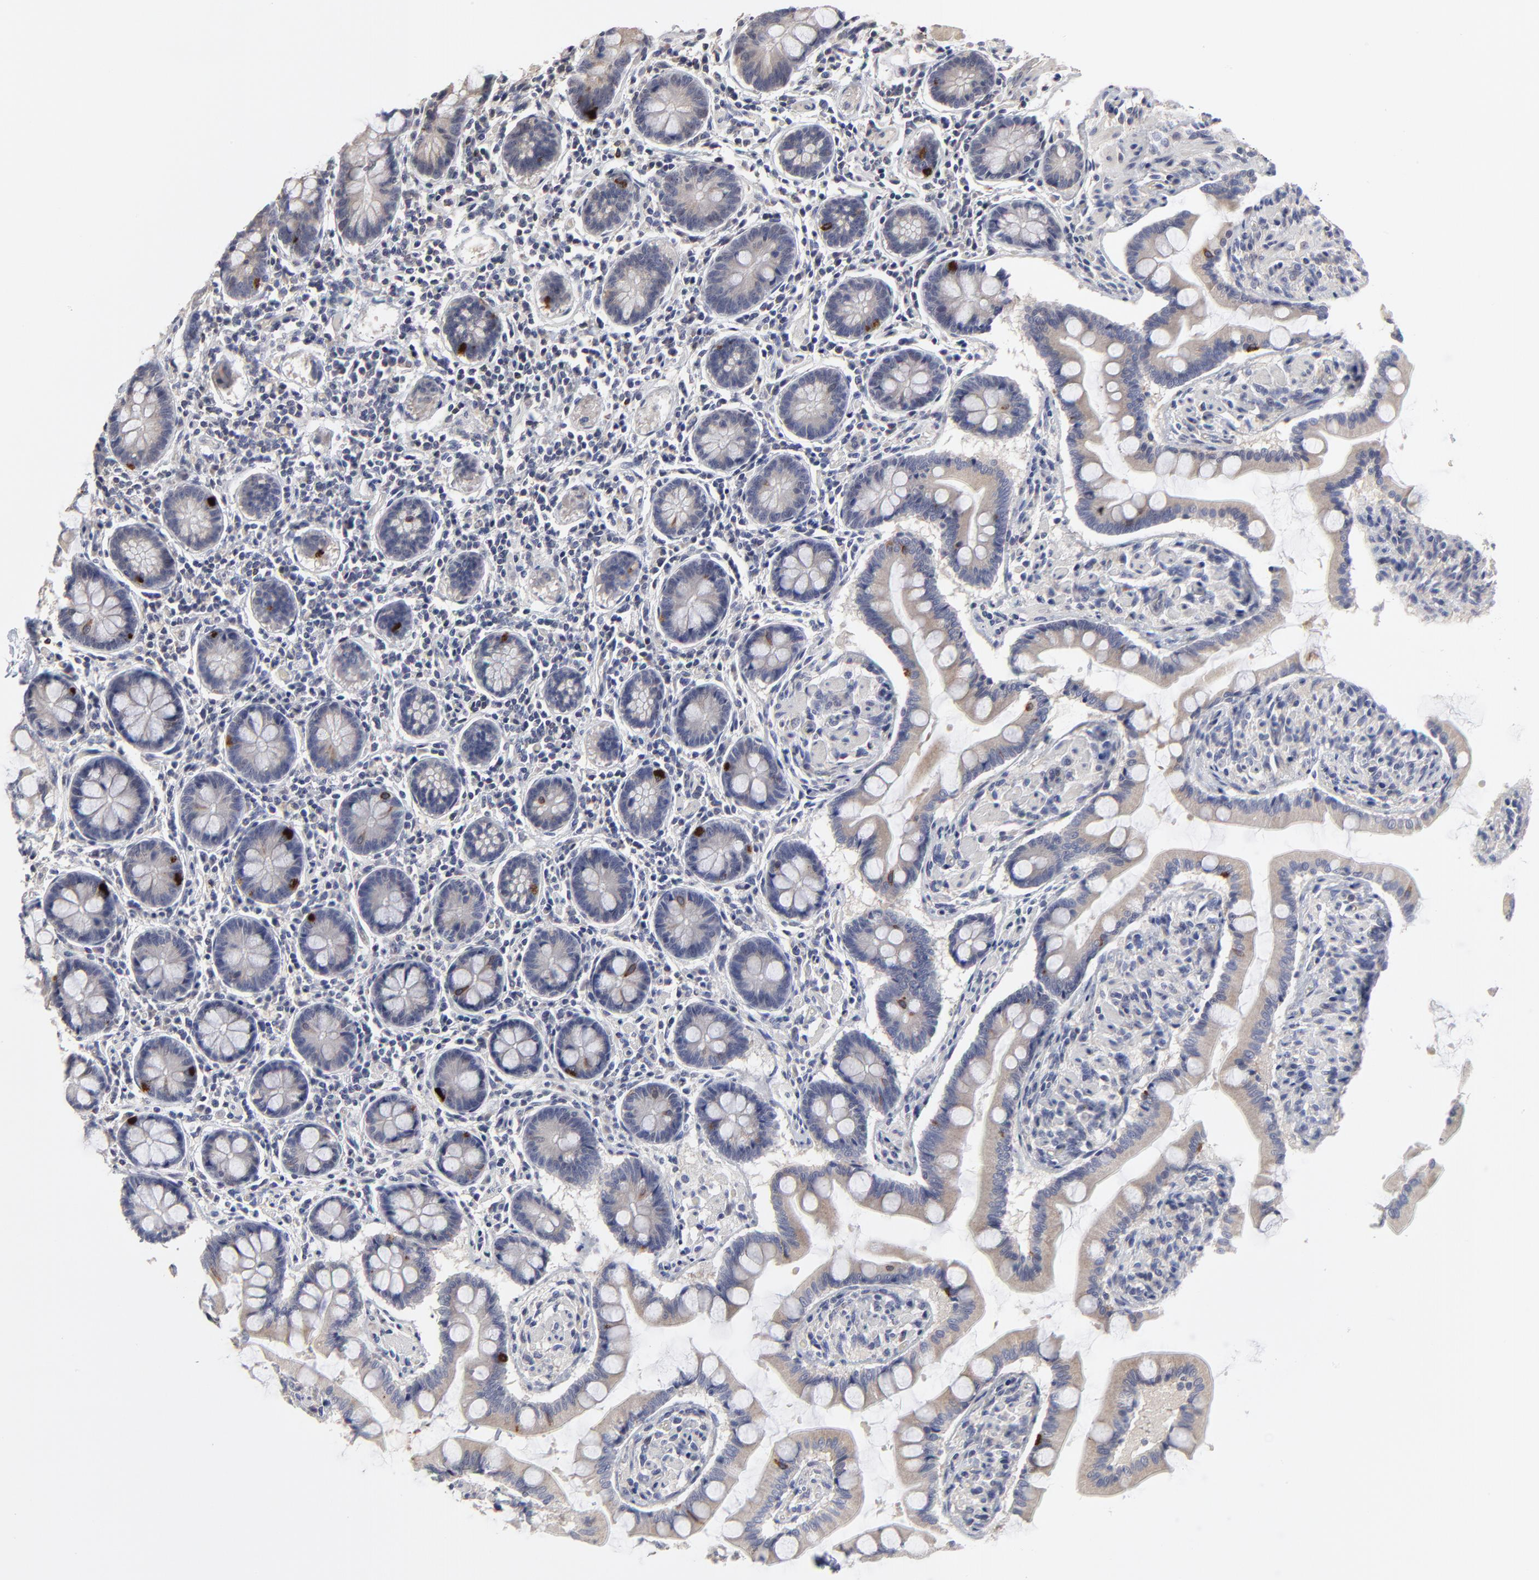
{"staining": {"intensity": "weak", "quantity": "<25%", "location": "cytoplasmic/membranous"}, "tissue": "small intestine", "cell_type": "Glandular cells", "image_type": "normal", "snomed": [{"axis": "morphology", "description": "Normal tissue, NOS"}, {"axis": "topography", "description": "Small intestine"}], "caption": "This is a histopathology image of immunohistochemistry staining of normal small intestine, which shows no positivity in glandular cells.", "gene": "MAGEA10", "patient": {"sex": "male", "age": 41}}